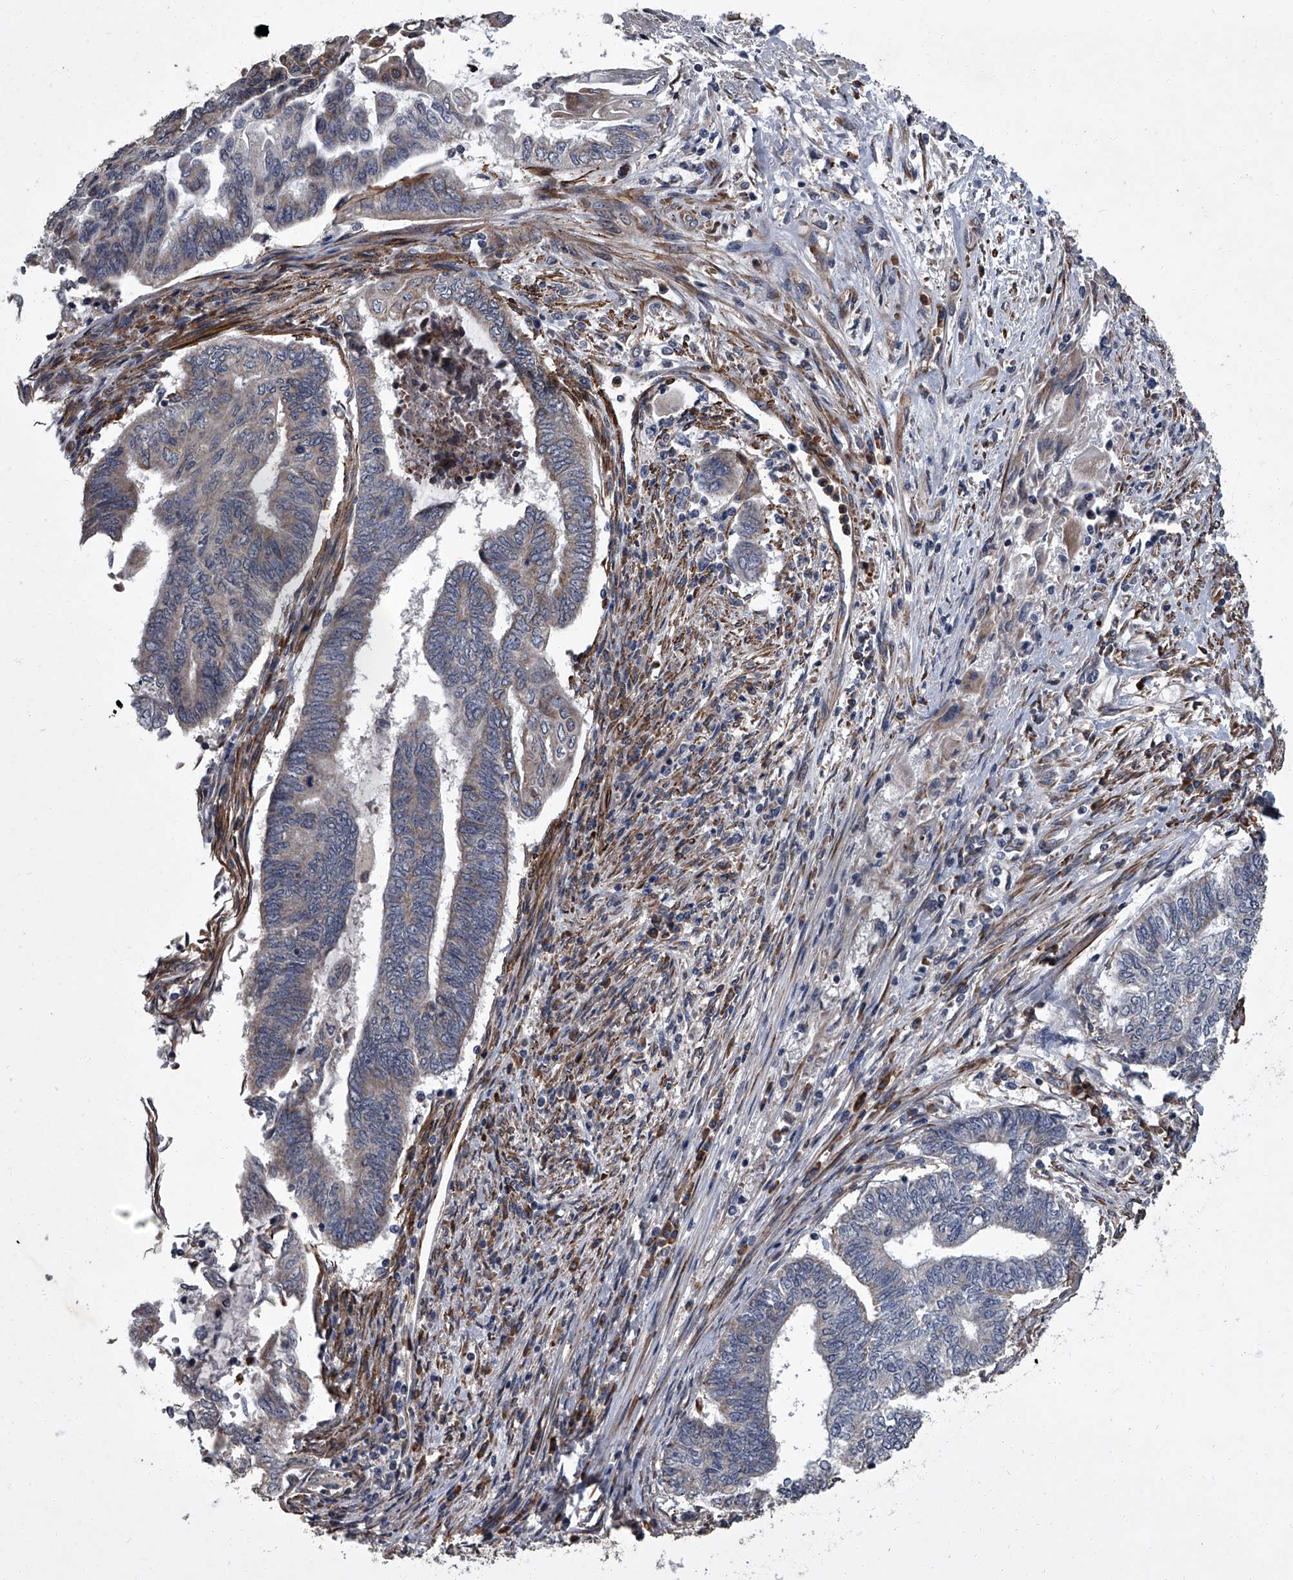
{"staining": {"intensity": "negative", "quantity": "none", "location": "none"}, "tissue": "endometrial cancer", "cell_type": "Tumor cells", "image_type": "cancer", "snomed": [{"axis": "morphology", "description": "Adenocarcinoma, NOS"}, {"axis": "topography", "description": "Uterus"}, {"axis": "topography", "description": "Endometrium"}], "caption": "IHC histopathology image of neoplastic tissue: human endometrial cancer (adenocarcinoma) stained with DAB (3,3'-diaminobenzidine) shows no significant protein expression in tumor cells.", "gene": "SIRT4", "patient": {"sex": "female", "age": 70}}